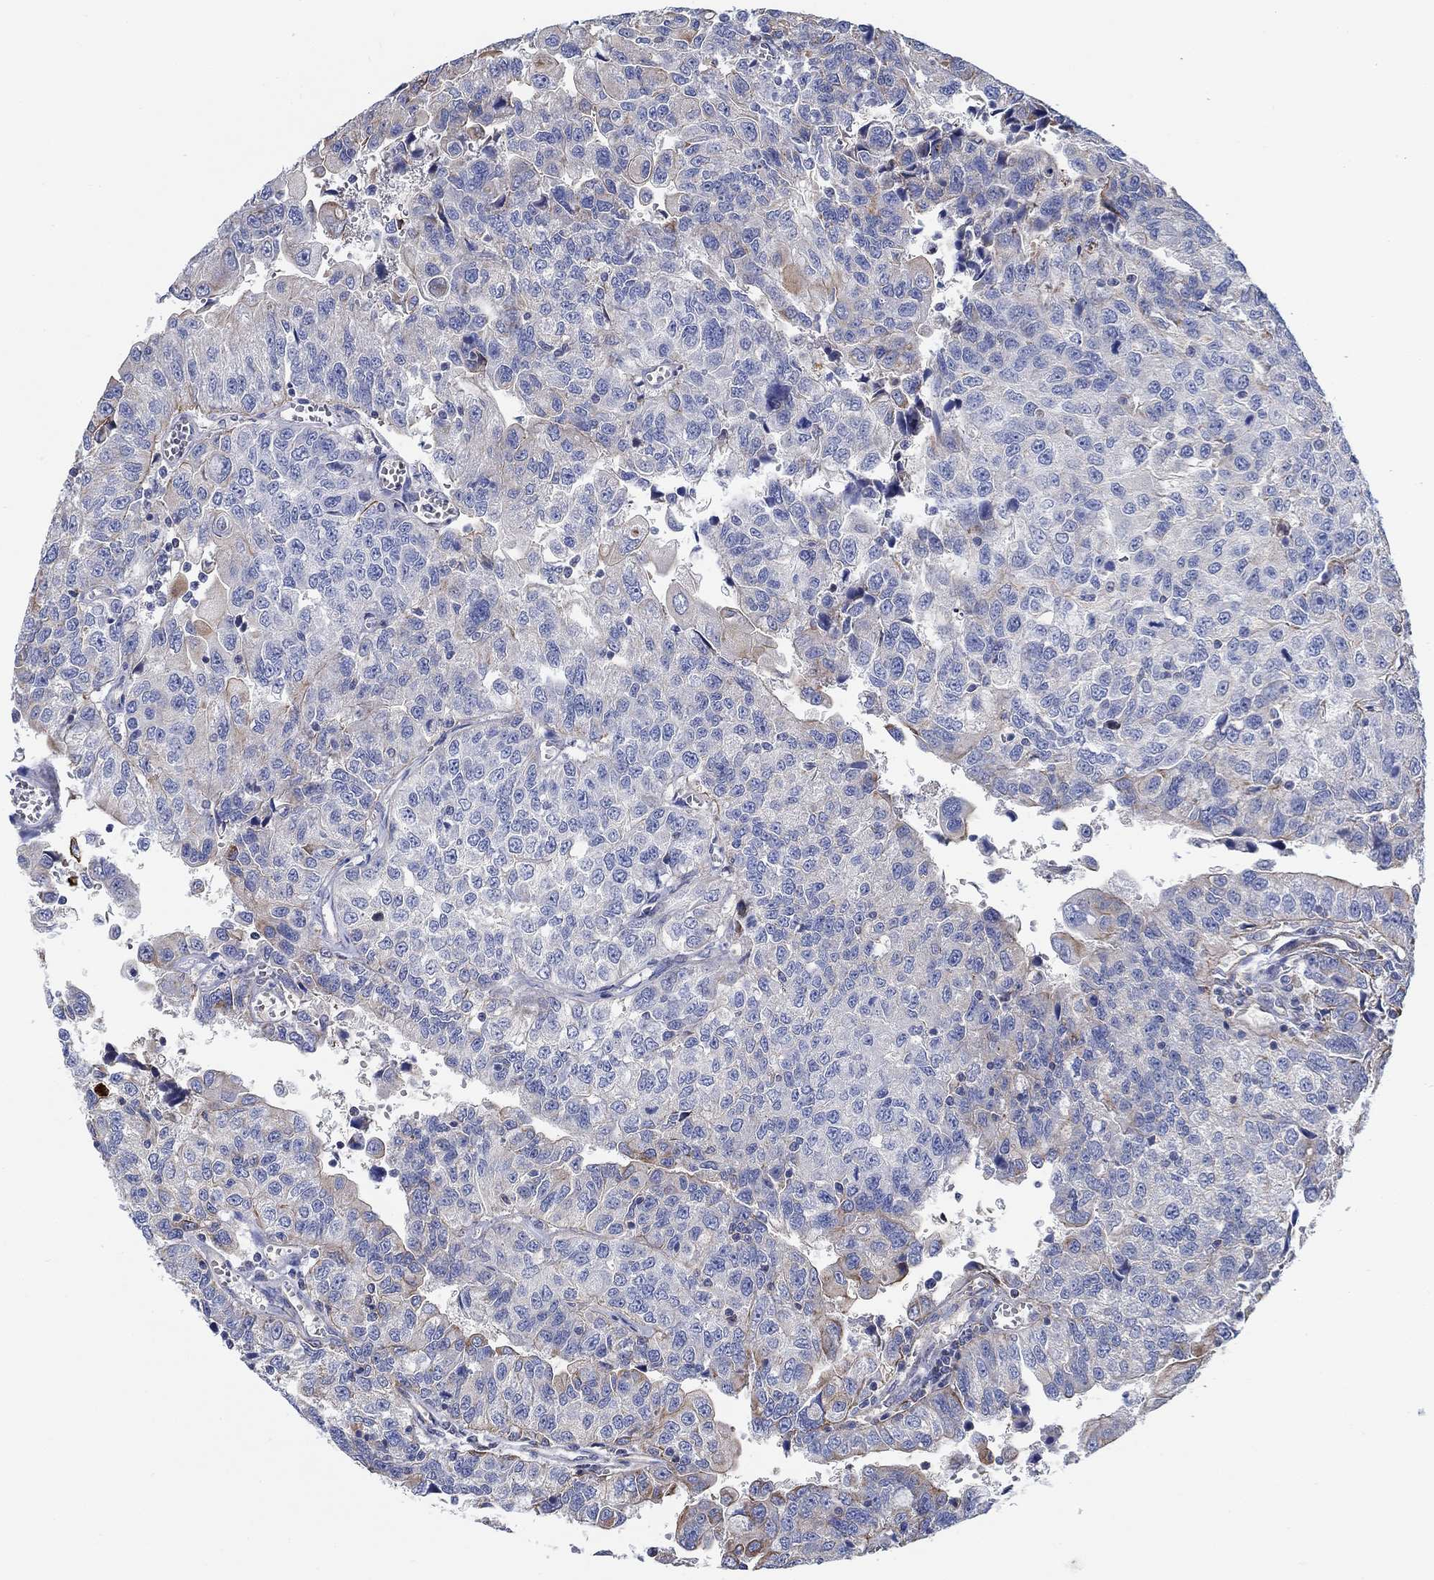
{"staining": {"intensity": "moderate", "quantity": "<25%", "location": "cytoplasmic/membranous"}, "tissue": "urothelial cancer", "cell_type": "Tumor cells", "image_type": "cancer", "snomed": [{"axis": "morphology", "description": "Urothelial carcinoma, NOS"}, {"axis": "morphology", "description": "Urothelial carcinoma, High grade"}, {"axis": "topography", "description": "Urinary bladder"}], "caption": "Urothelial carcinoma (high-grade) stained with a brown dye displays moderate cytoplasmic/membranous positive expression in approximately <25% of tumor cells.", "gene": "FMN1", "patient": {"sex": "female", "age": 73}}